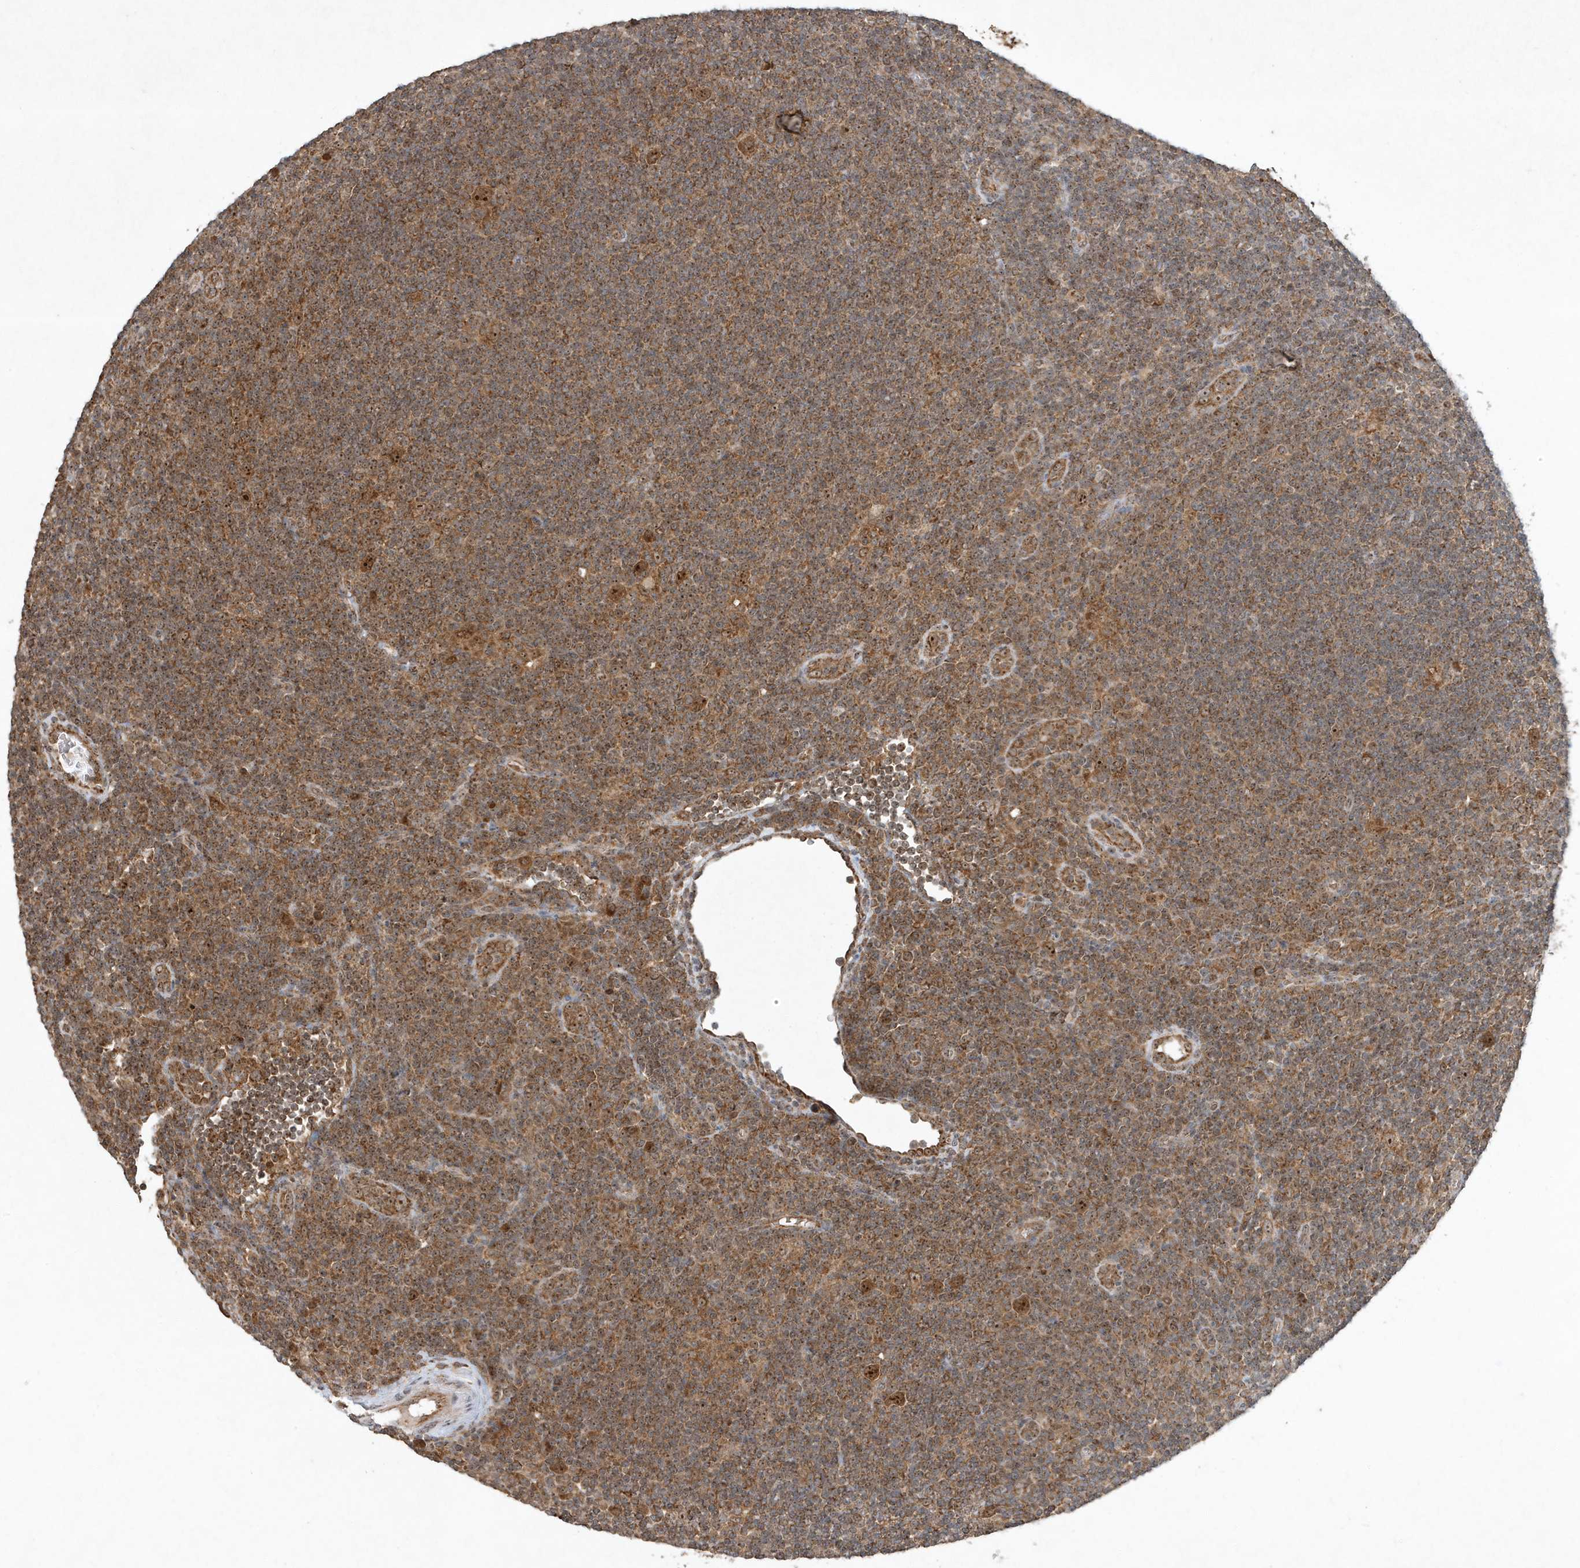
{"staining": {"intensity": "strong", "quantity": ">75%", "location": "cytoplasmic/membranous,nuclear"}, "tissue": "lymphoma", "cell_type": "Tumor cells", "image_type": "cancer", "snomed": [{"axis": "morphology", "description": "Hodgkin's disease, NOS"}, {"axis": "topography", "description": "Lymph node"}], "caption": "Immunohistochemical staining of lymphoma exhibits high levels of strong cytoplasmic/membranous and nuclear expression in about >75% of tumor cells.", "gene": "ABCB9", "patient": {"sex": "female", "age": 57}}